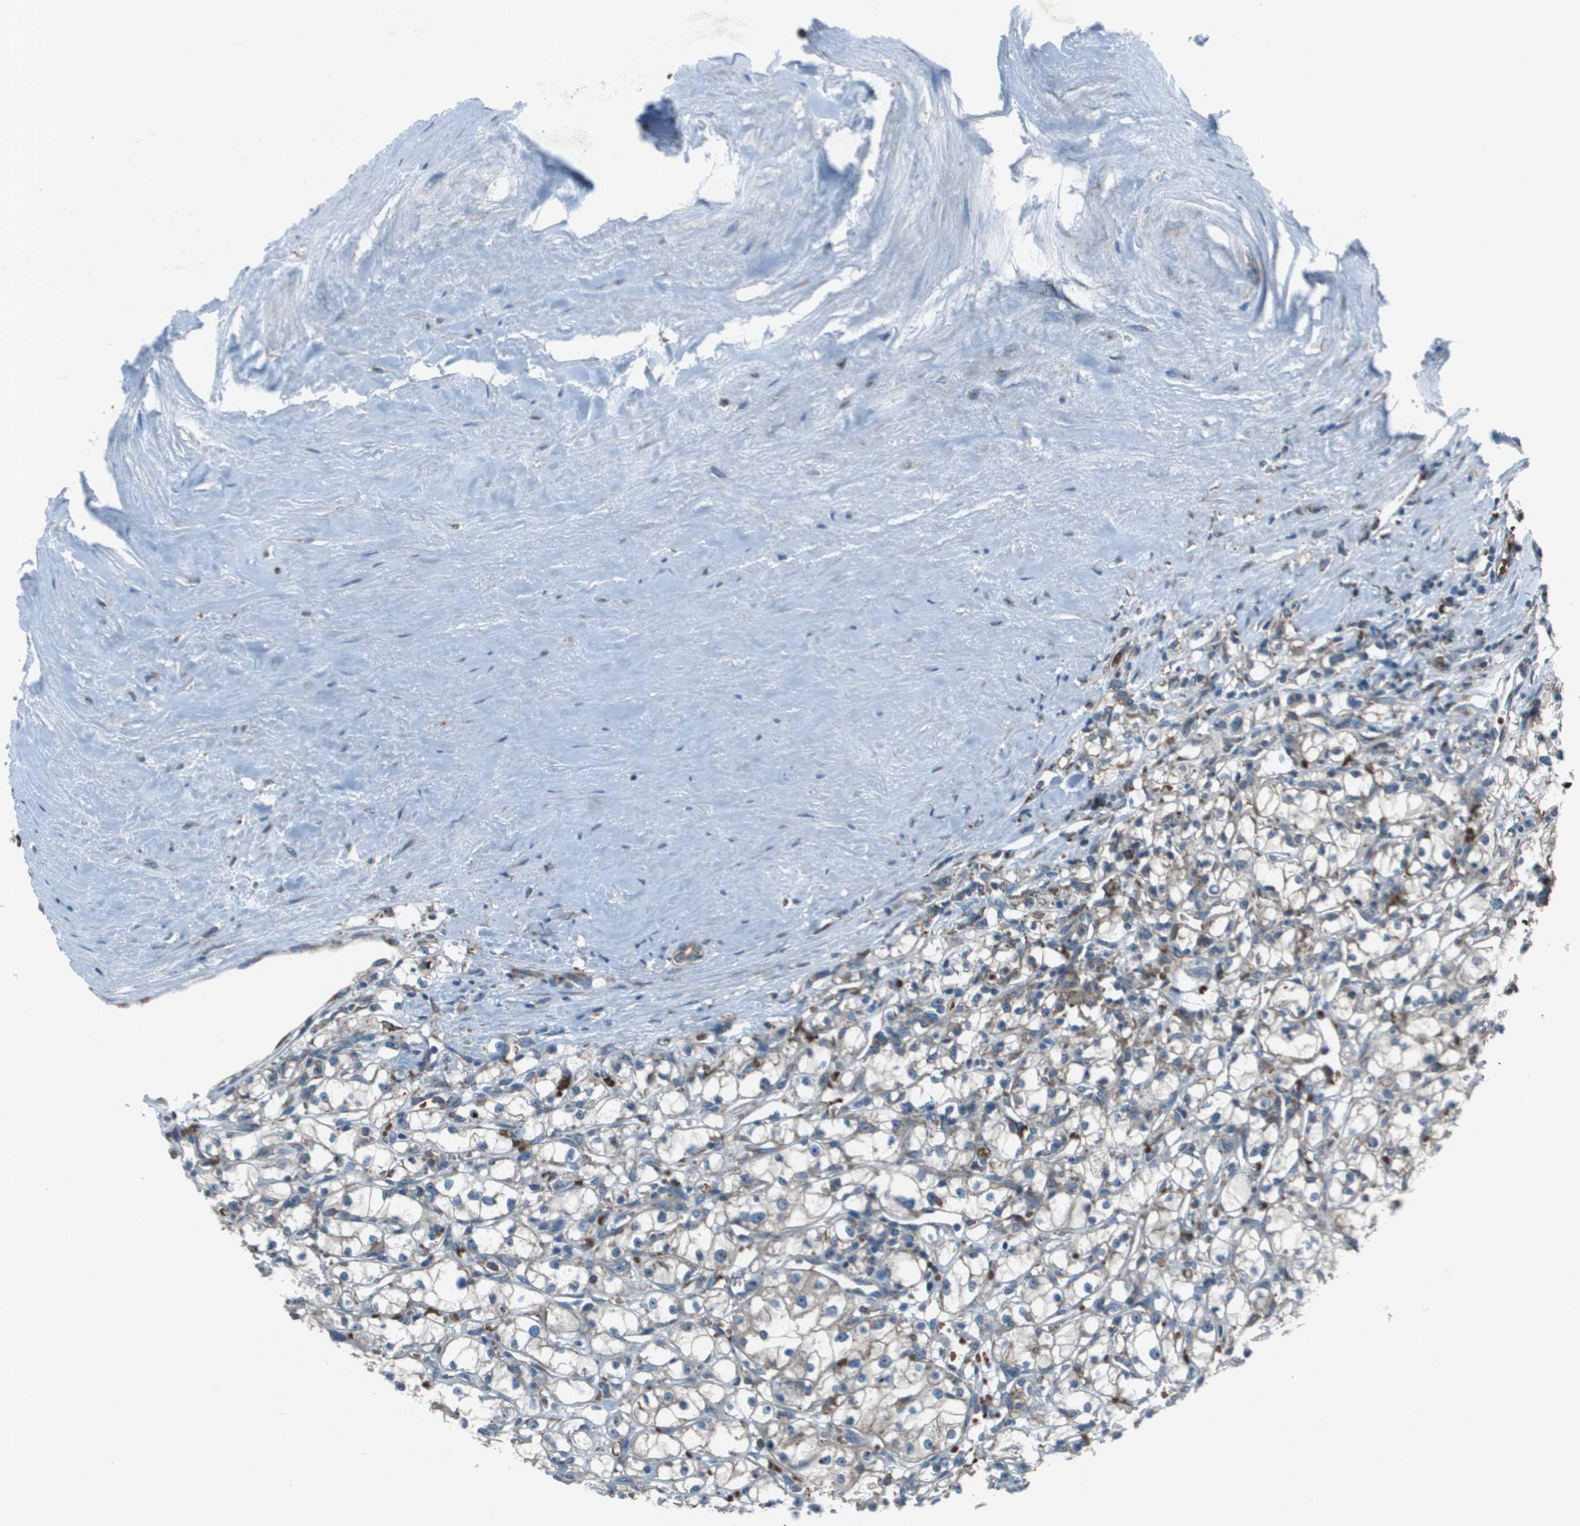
{"staining": {"intensity": "negative", "quantity": "none", "location": "none"}, "tissue": "renal cancer", "cell_type": "Tumor cells", "image_type": "cancer", "snomed": [{"axis": "morphology", "description": "Adenocarcinoma, NOS"}, {"axis": "topography", "description": "Kidney"}], "caption": "An IHC histopathology image of renal adenocarcinoma is shown. There is no staining in tumor cells of renal adenocarcinoma.", "gene": "UTS2", "patient": {"sex": "male", "age": 56}}